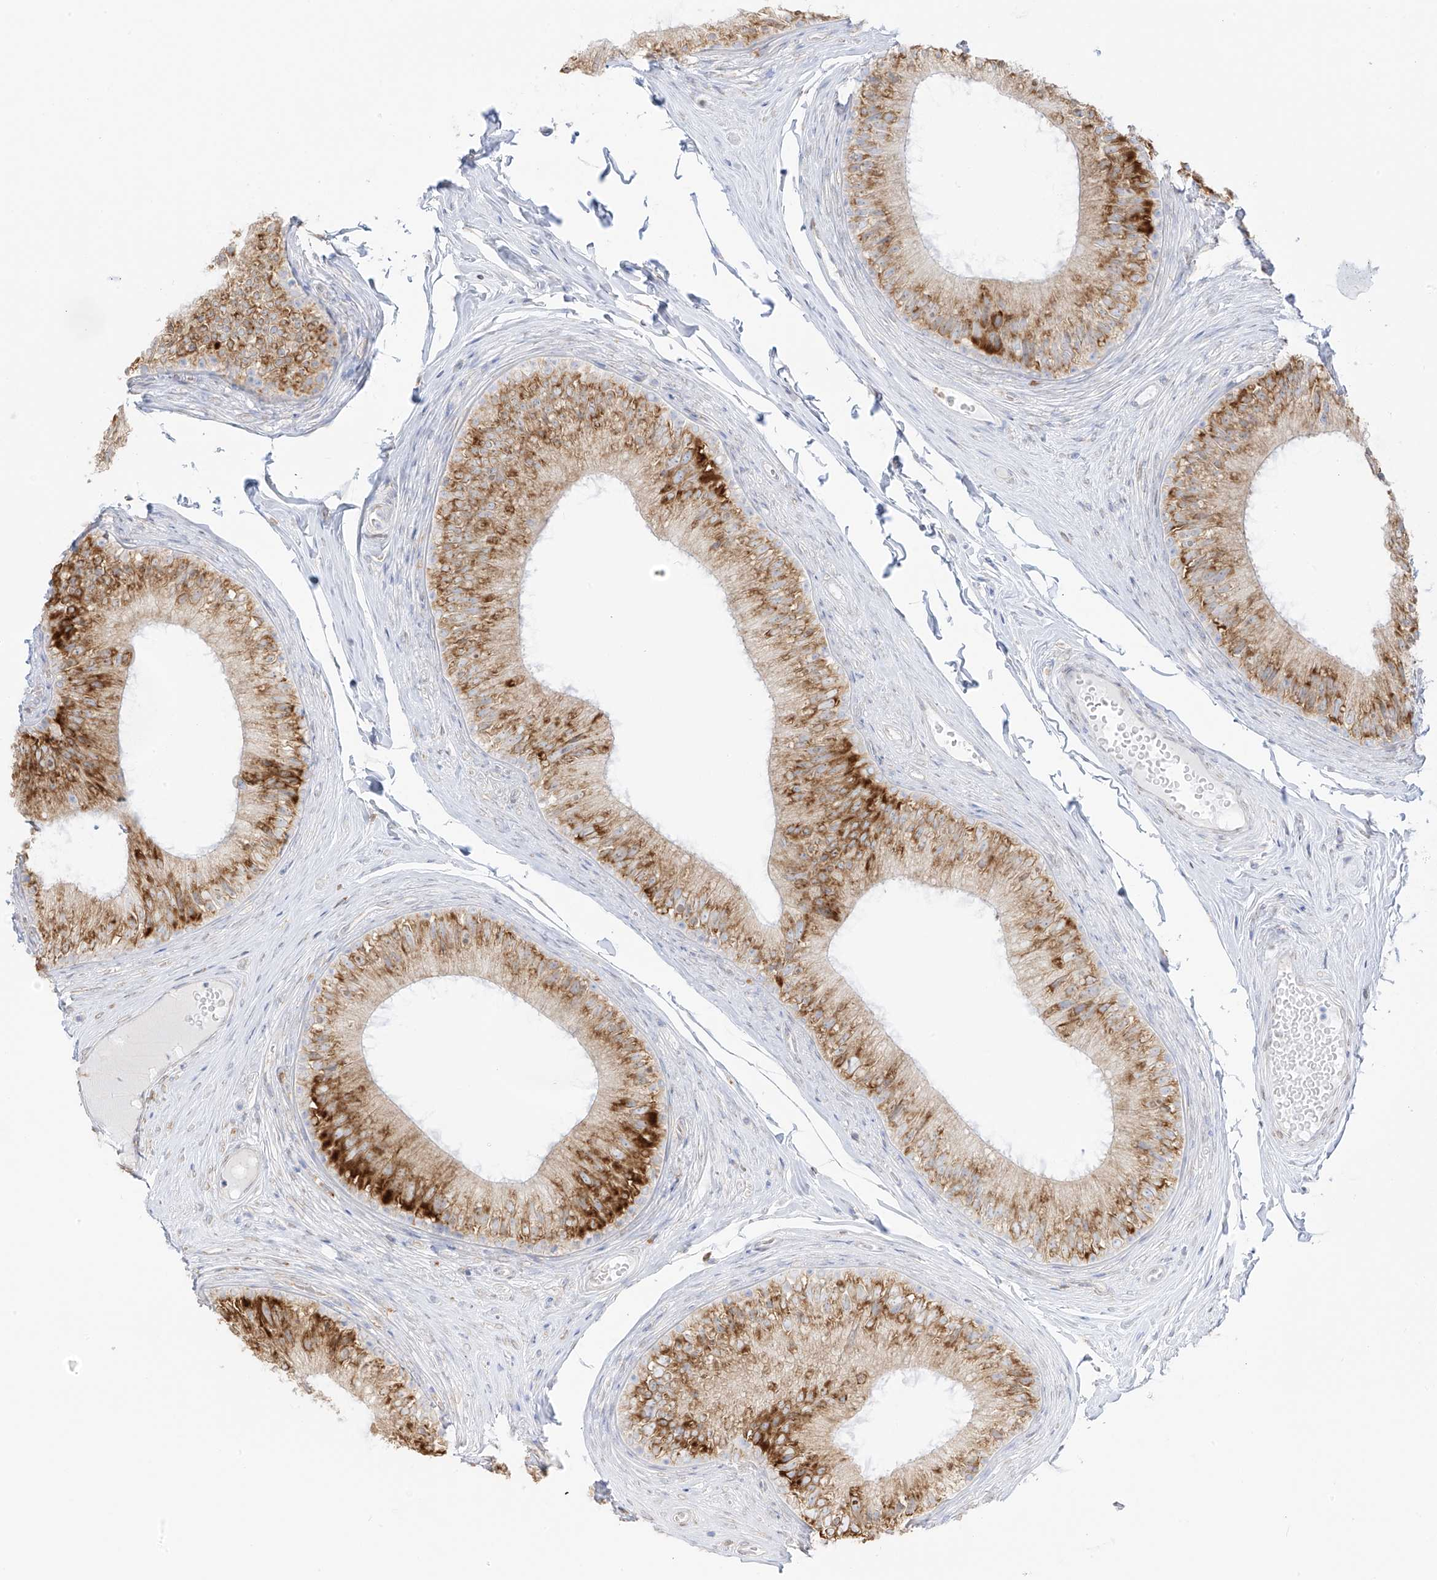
{"staining": {"intensity": "moderate", "quantity": ">75%", "location": "cytoplasmic/membranous"}, "tissue": "epididymis", "cell_type": "Glandular cells", "image_type": "normal", "snomed": [{"axis": "morphology", "description": "Normal tissue, NOS"}, {"axis": "morphology", "description": "Seminoma in situ"}, {"axis": "topography", "description": "Testis"}, {"axis": "topography", "description": "Epididymis"}], "caption": "Immunohistochemical staining of unremarkable epididymis shows moderate cytoplasmic/membranous protein staining in approximately >75% of glandular cells. The protein of interest is shown in brown color, while the nuclei are stained blue.", "gene": "LRRC59", "patient": {"sex": "male", "age": 28}}